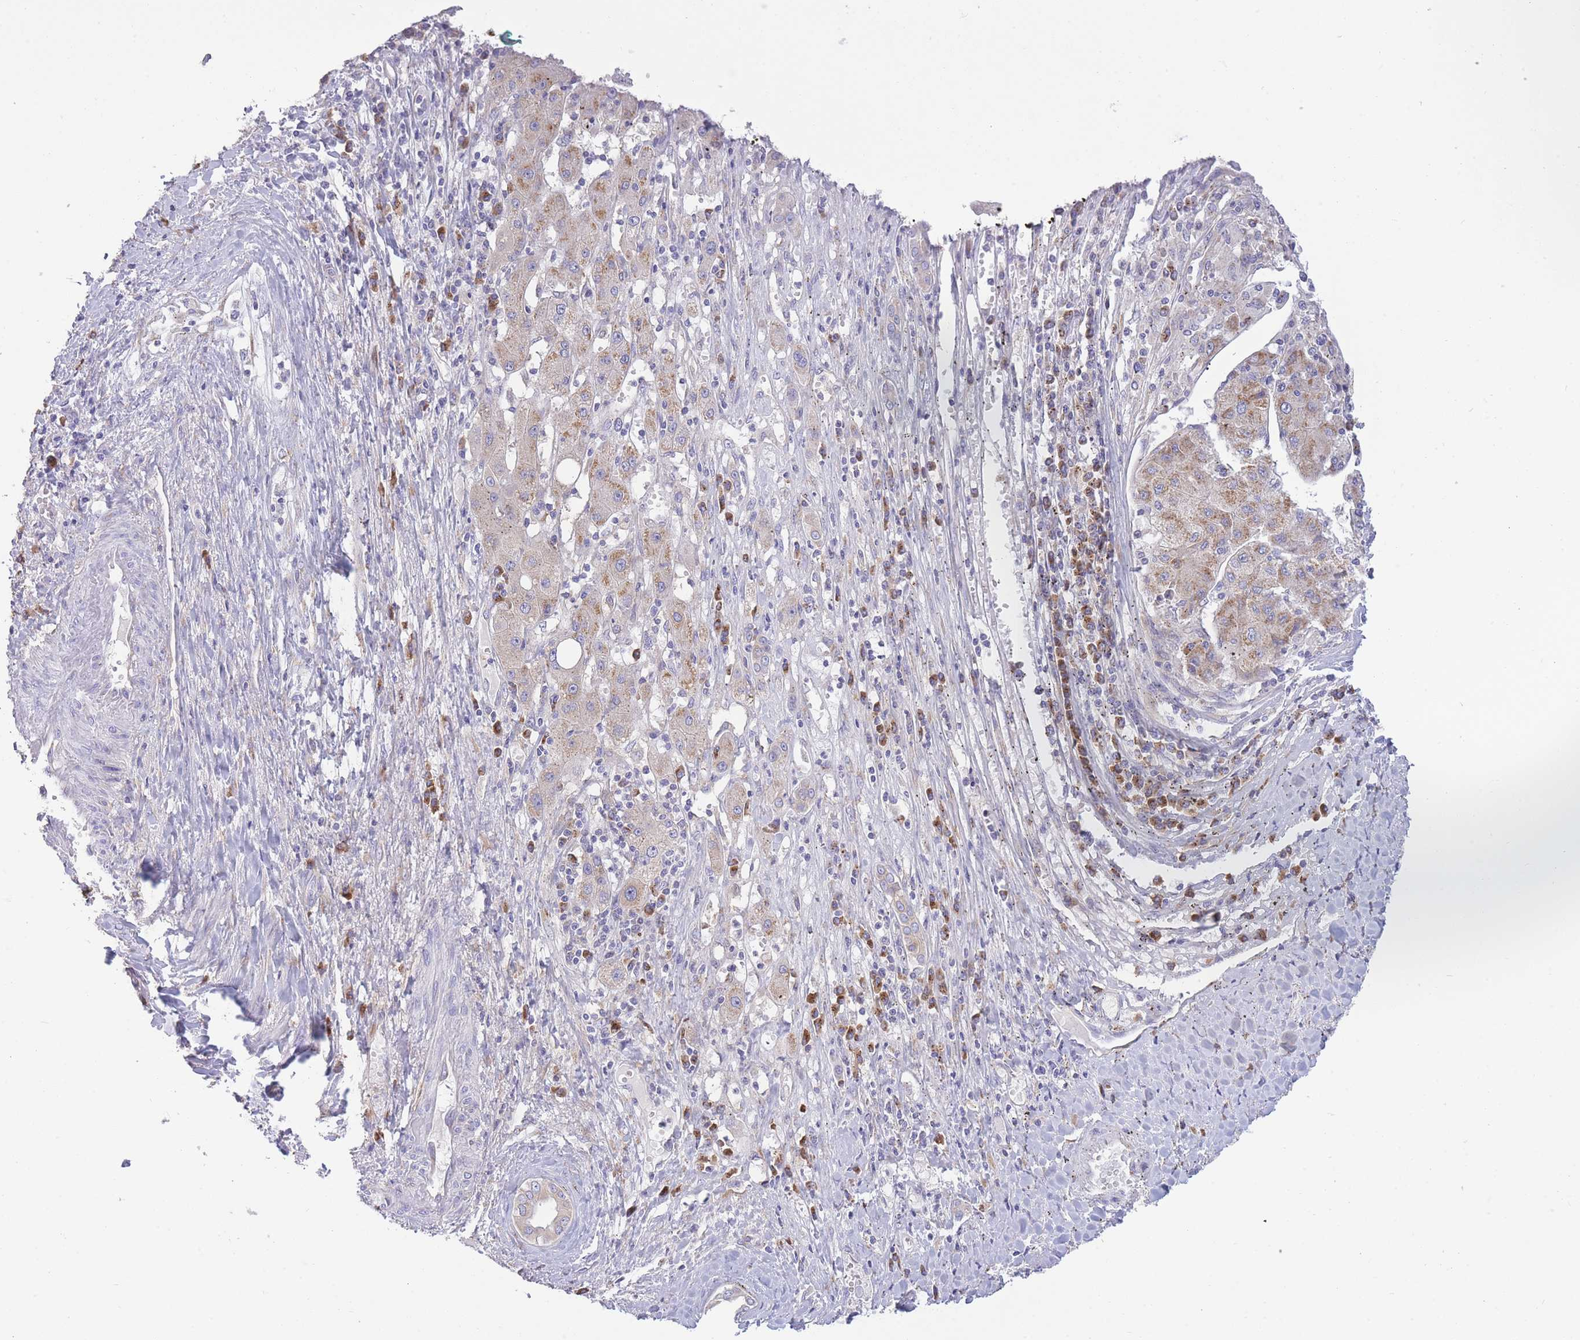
{"staining": {"intensity": "moderate", "quantity": "25%-75%", "location": "cytoplasmic/membranous"}, "tissue": "liver cancer", "cell_type": "Tumor cells", "image_type": "cancer", "snomed": [{"axis": "morphology", "description": "Carcinoma, Hepatocellular, NOS"}, {"axis": "topography", "description": "Liver"}], "caption": "The histopathology image demonstrates a brown stain indicating the presence of a protein in the cytoplasmic/membranous of tumor cells in liver cancer.", "gene": "COPG2", "patient": {"sex": "male", "age": 72}}